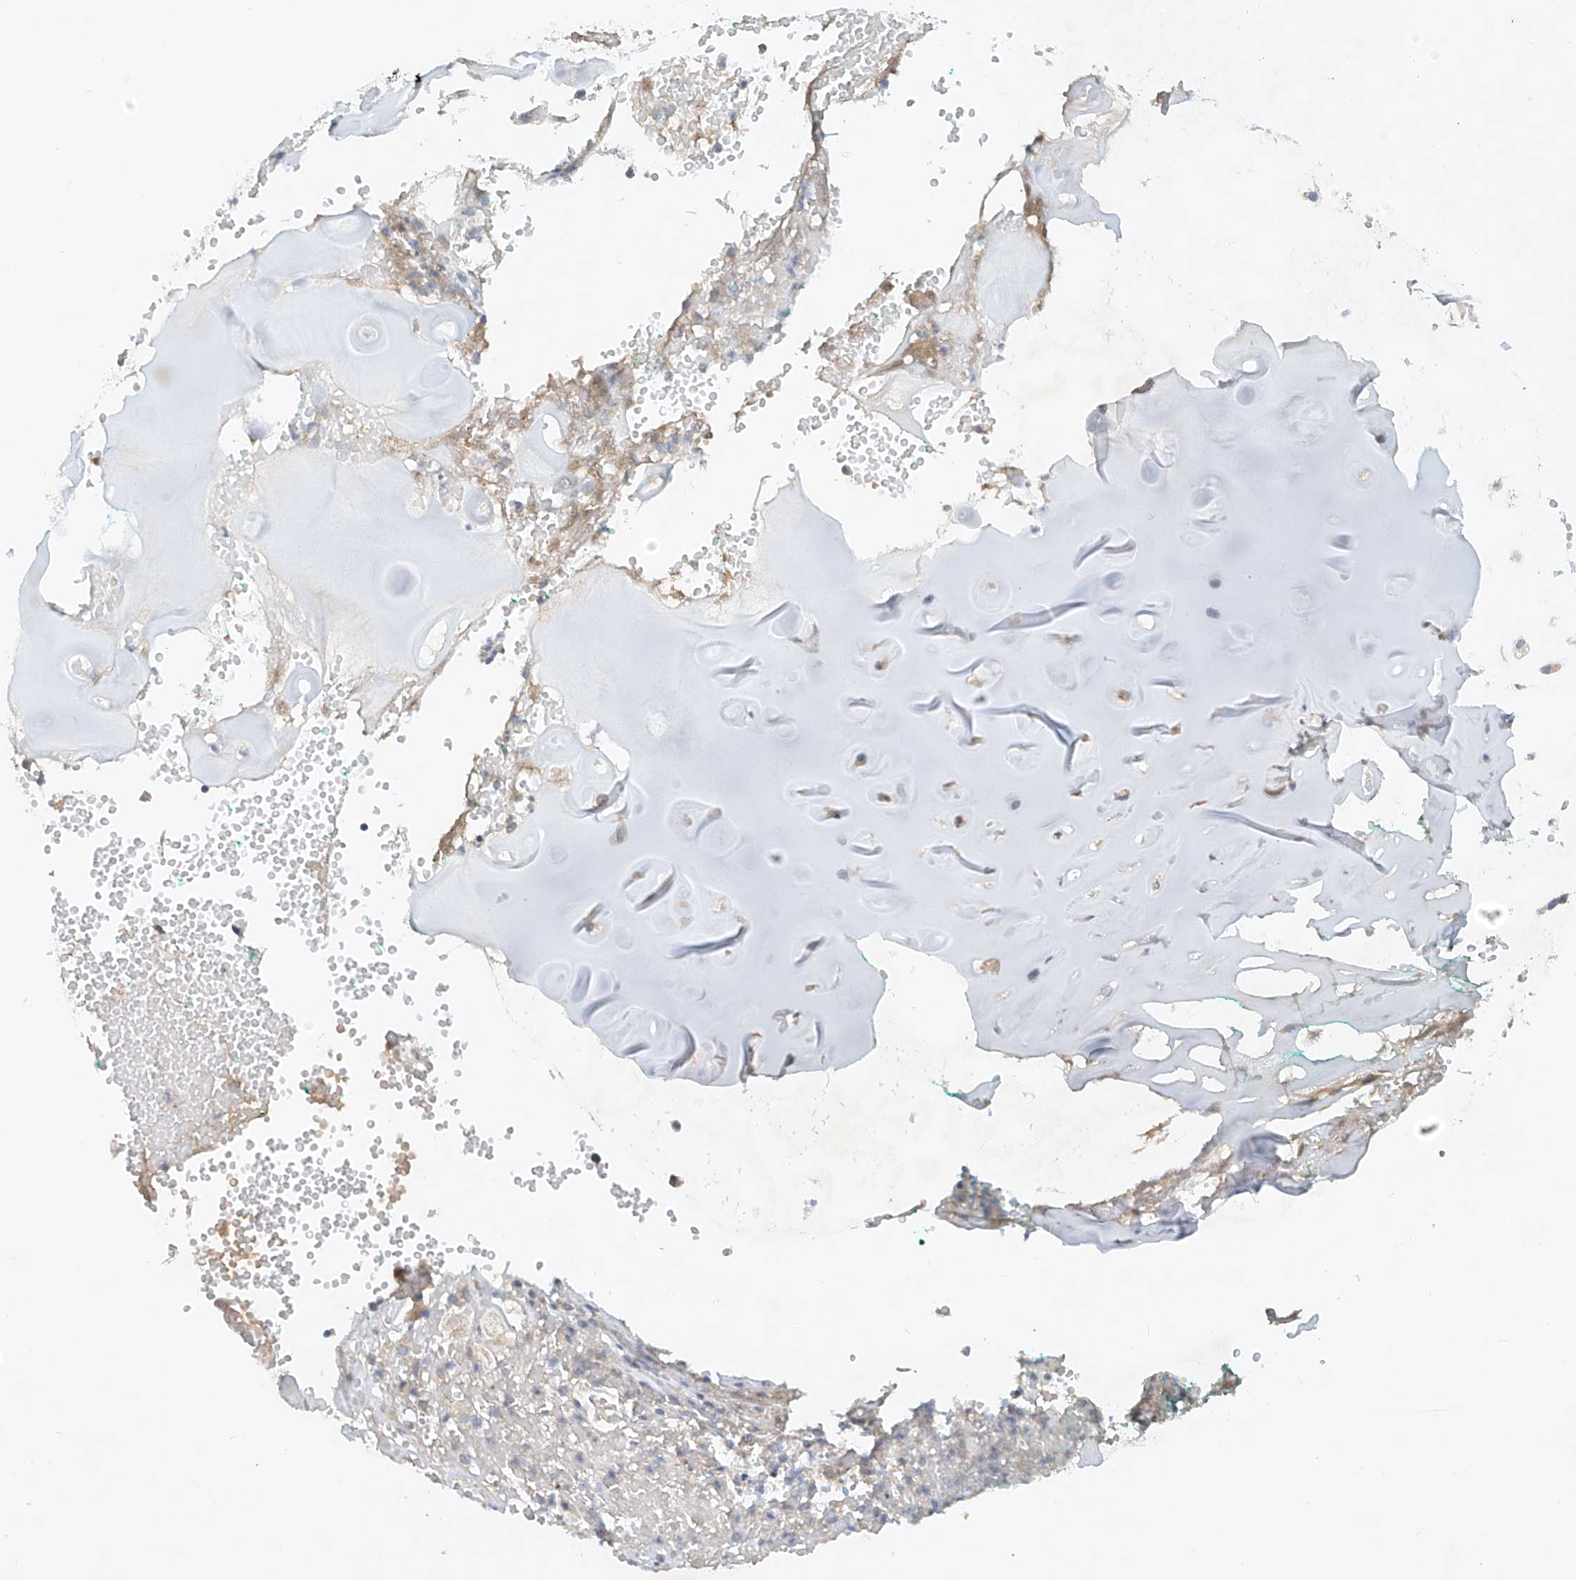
{"staining": {"intensity": "negative", "quantity": "none", "location": "none"}, "tissue": "adipose tissue", "cell_type": "Adipocytes", "image_type": "normal", "snomed": [{"axis": "morphology", "description": "Normal tissue, NOS"}, {"axis": "morphology", "description": "Basal cell carcinoma"}, {"axis": "topography", "description": "Cartilage tissue"}, {"axis": "topography", "description": "Nasopharynx"}, {"axis": "topography", "description": "Oral tissue"}], "caption": "An IHC image of normal adipose tissue is shown. There is no staining in adipocytes of adipose tissue. (IHC, brightfield microscopy, high magnification).", "gene": "ENSG00000266202", "patient": {"sex": "female", "age": 77}}